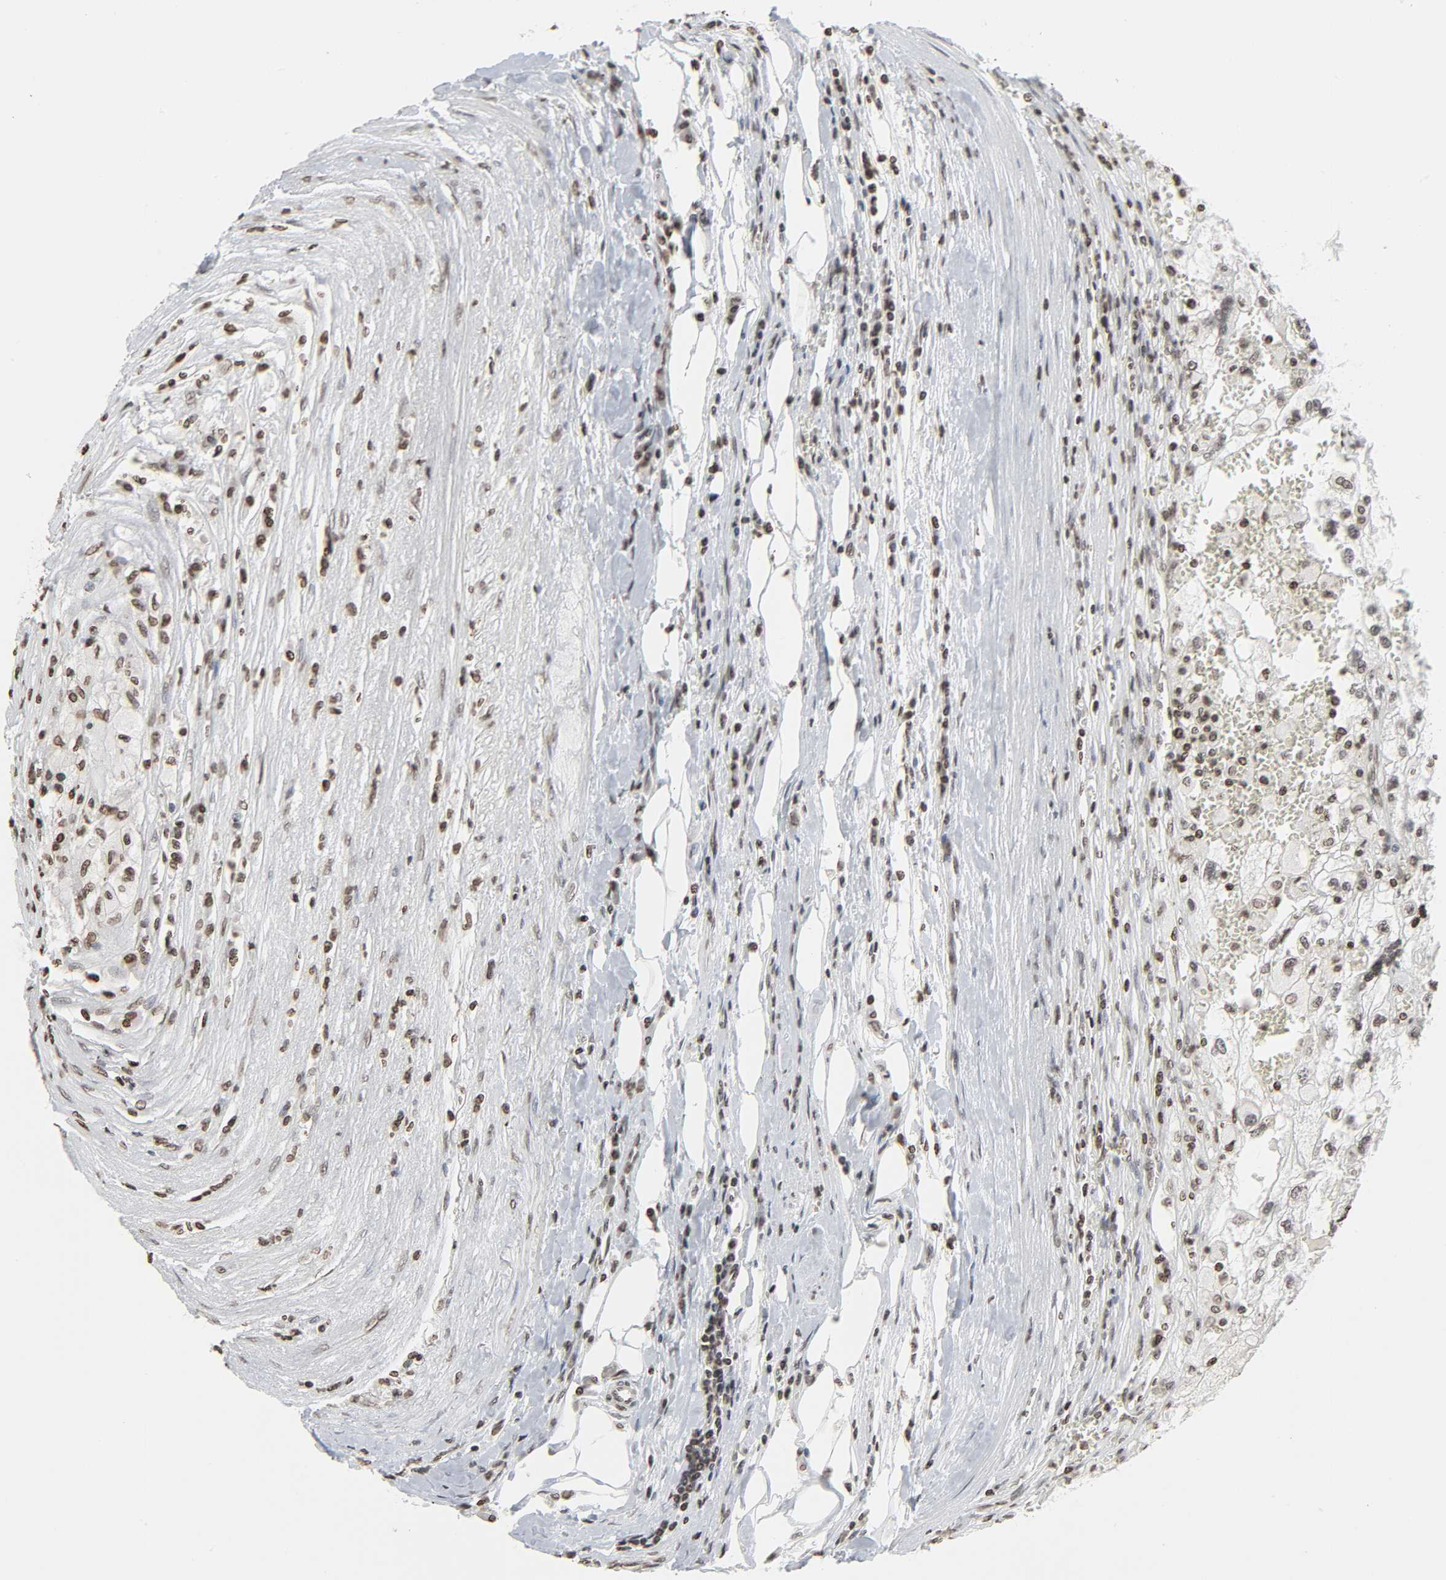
{"staining": {"intensity": "weak", "quantity": ">75%", "location": "nuclear"}, "tissue": "renal cancer", "cell_type": "Tumor cells", "image_type": "cancer", "snomed": [{"axis": "morphology", "description": "Normal tissue, NOS"}, {"axis": "morphology", "description": "Adenocarcinoma, NOS"}, {"axis": "topography", "description": "Kidney"}], "caption": "Immunohistochemistry (IHC) (DAB (3,3'-diaminobenzidine)) staining of human adenocarcinoma (renal) displays weak nuclear protein expression in approximately >75% of tumor cells. (Brightfield microscopy of DAB IHC at high magnification).", "gene": "ELAVL1", "patient": {"sex": "male", "age": 71}}